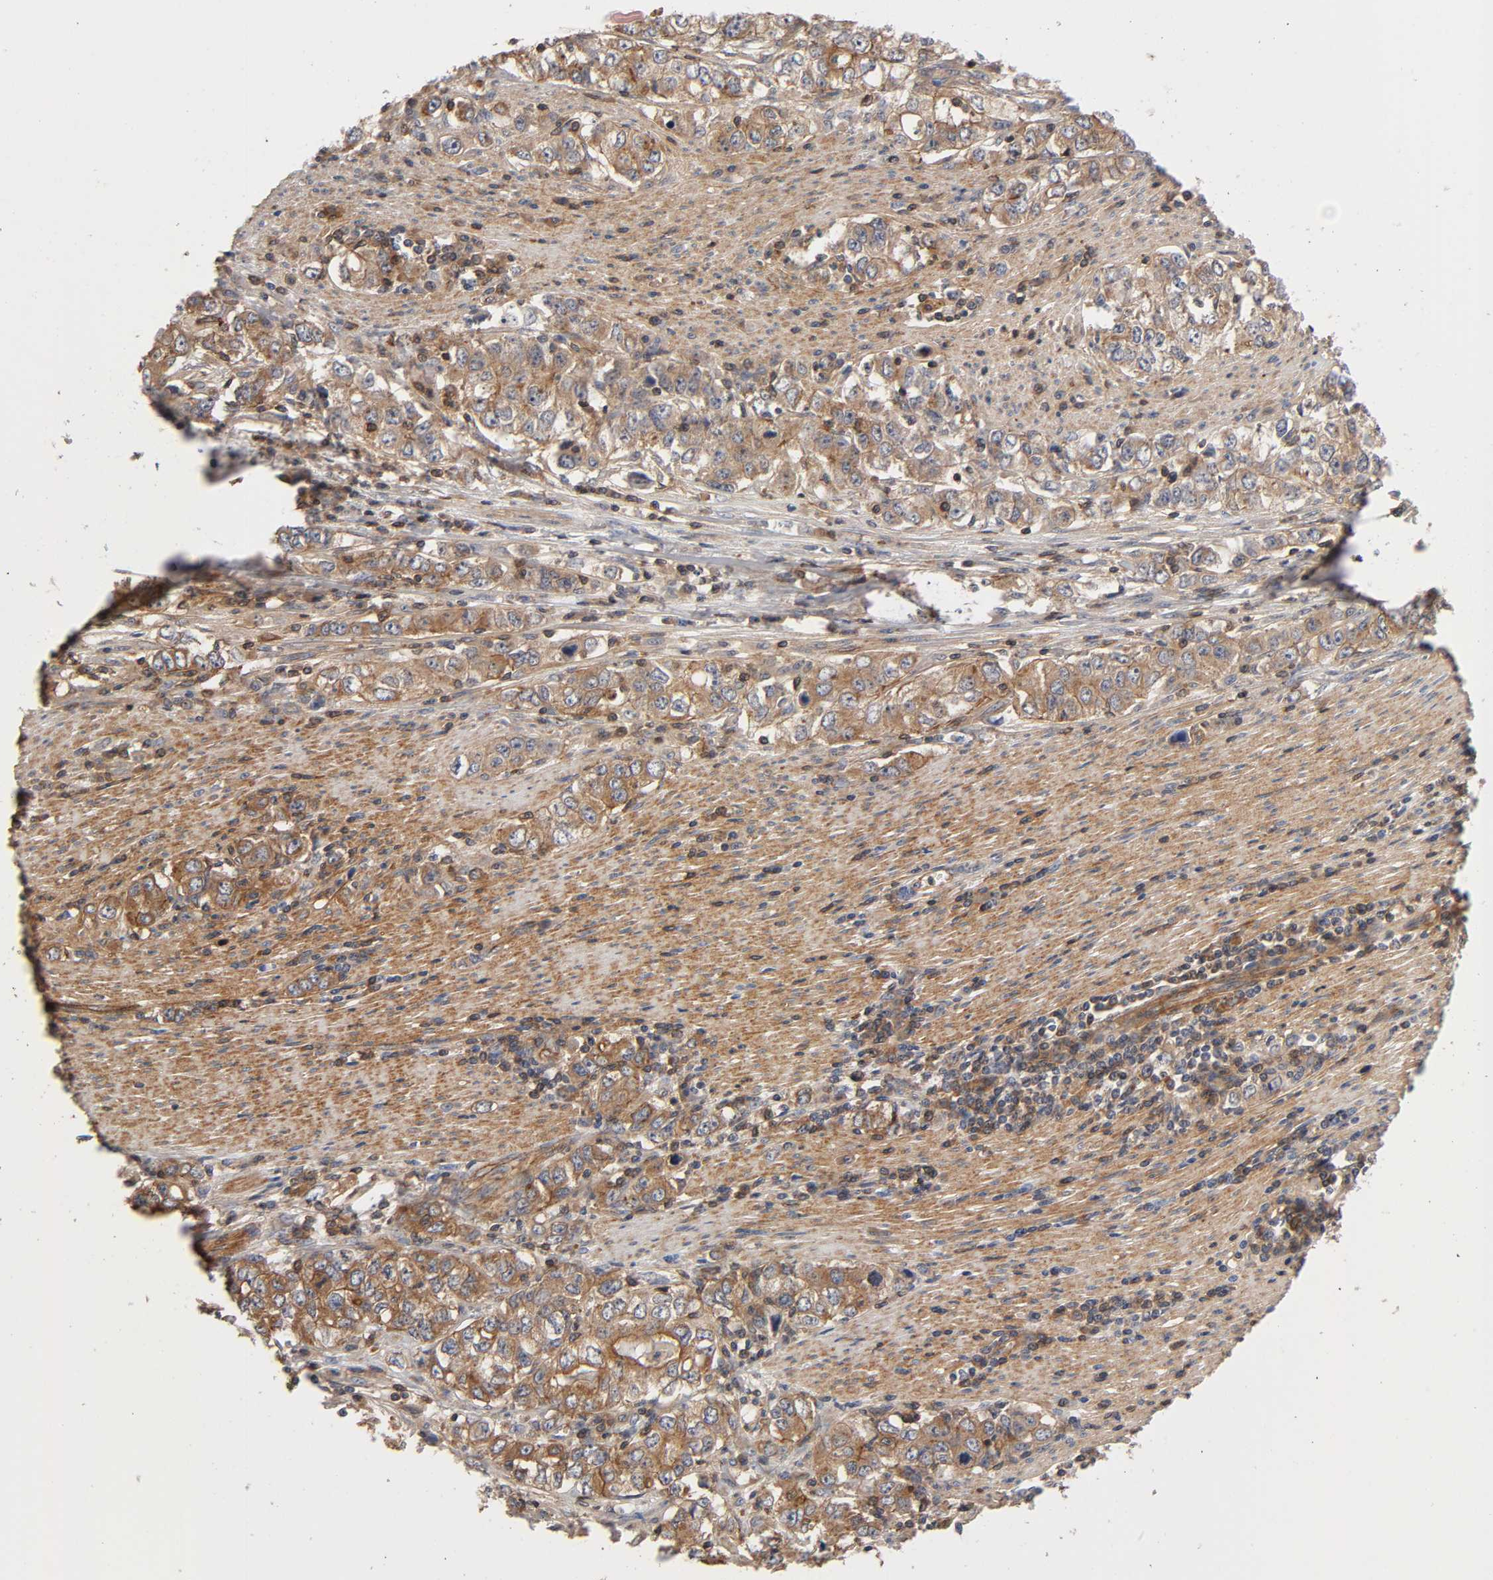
{"staining": {"intensity": "moderate", "quantity": "25%-75%", "location": "cytoplasmic/membranous"}, "tissue": "stomach cancer", "cell_type": "Tumor cells", "image_type": "cancer", "snomed": [{"axis": "morphology", "description": "Adenocarcinoma, NOS"}, {"axis": "topography", "description": "Stomach, lower"}], "caption": "Human stomach cancer stained for a protein (brown) reveals moderate cytoplasmic/membranous positive positivity in about 25%-75% of tumor cells.", "gene": "LAMTOR2", "patient": {"sex": "female", "age": 72}}